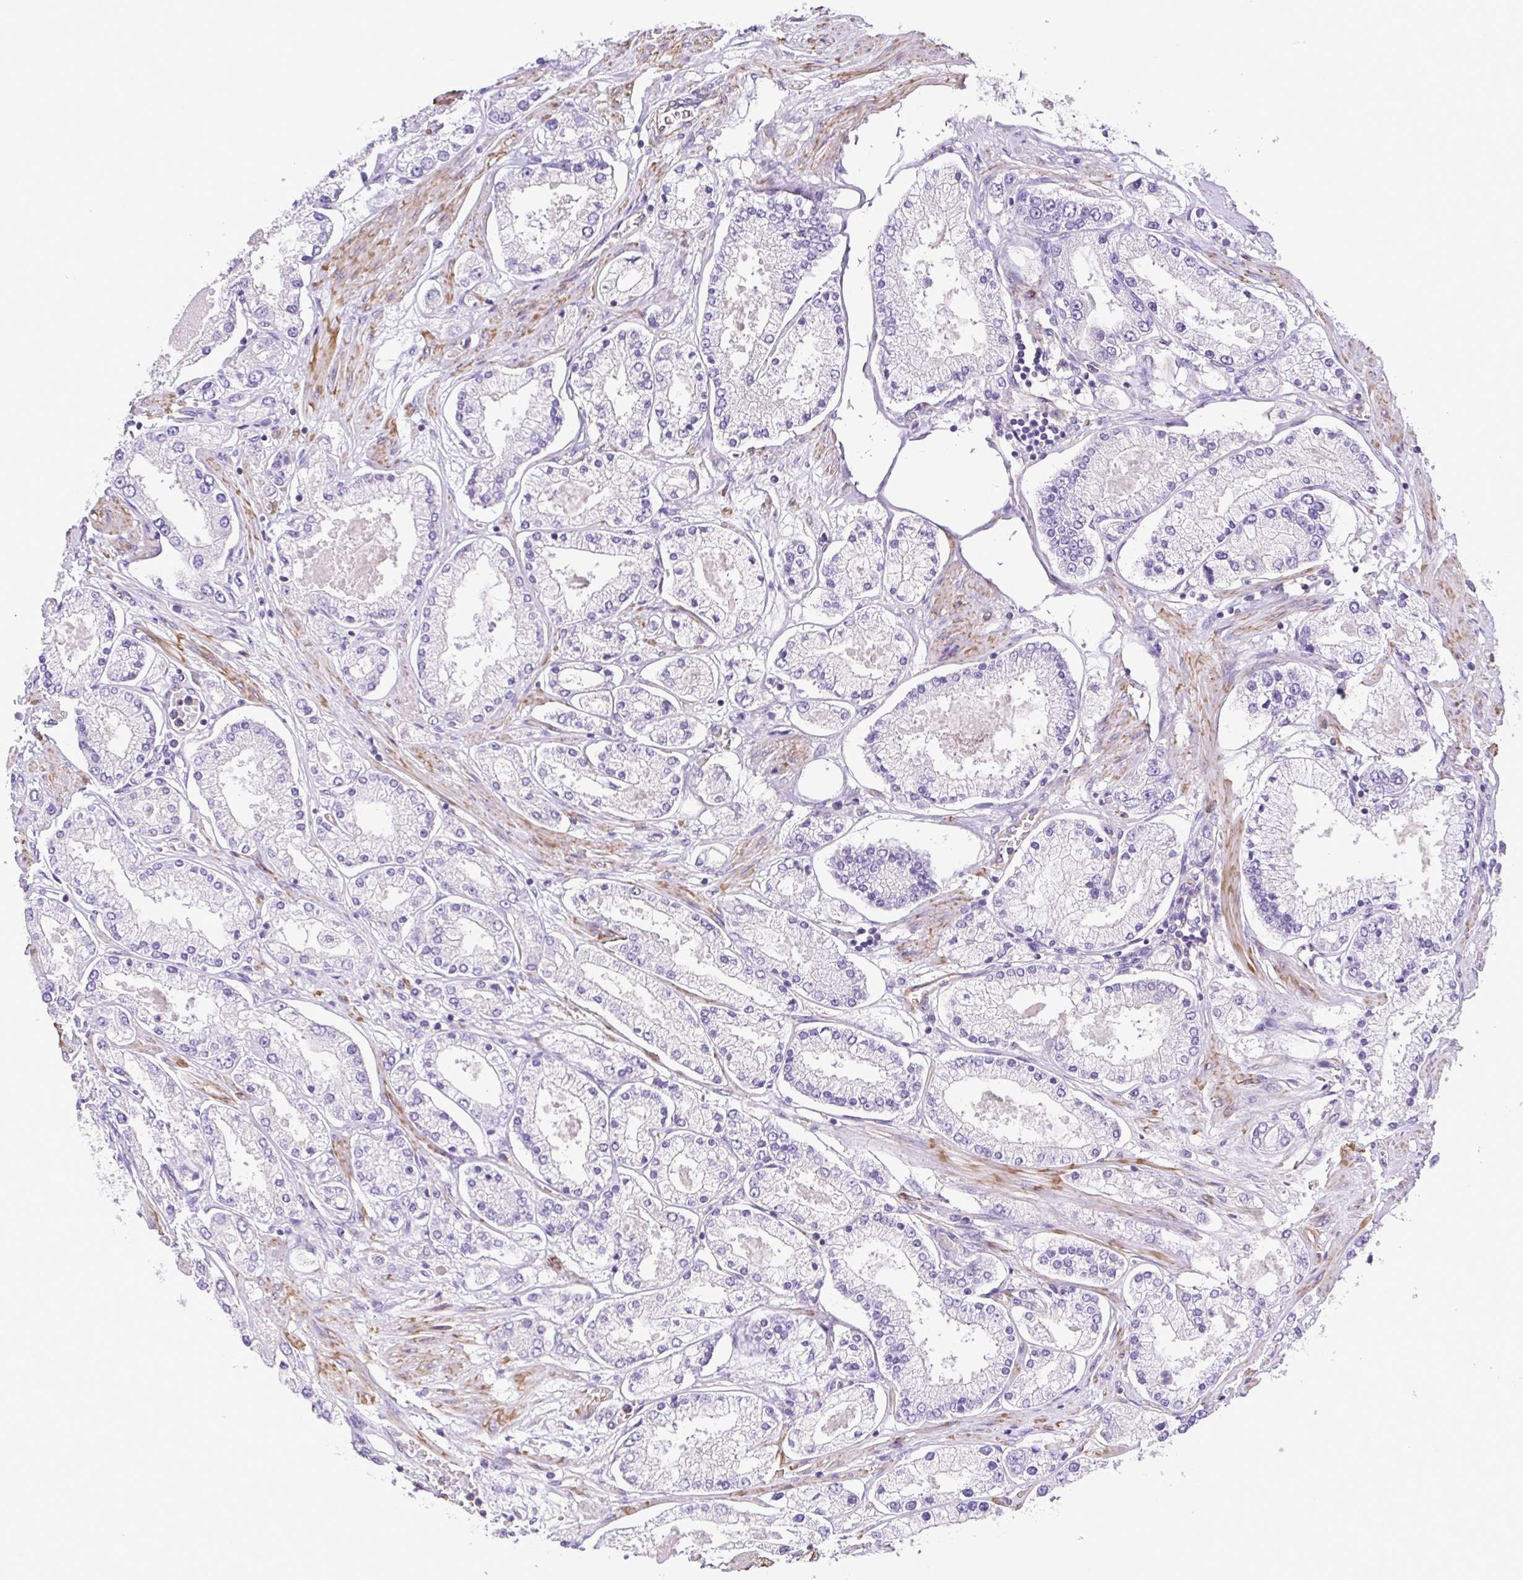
{"staining": {"intensity": "negative", "quantity": "none", "location": "none"}, "tissue": "prostate cancer", "cell_type": "Tumor cells", "image_type": "cancer", "snomed": [{"axis": "morphology", "description": "Adenocarcinoma, High grade"}, {"axis": "topography", "description": "Prostate"}], "caption": "Prostate cancer (adenocarcinoma (high-grade)) was stained to show a protein in brown. There is no significant staining in tumor cells.", "gene": "MYL6", "patient": {"sex": "male", "age": 69}}